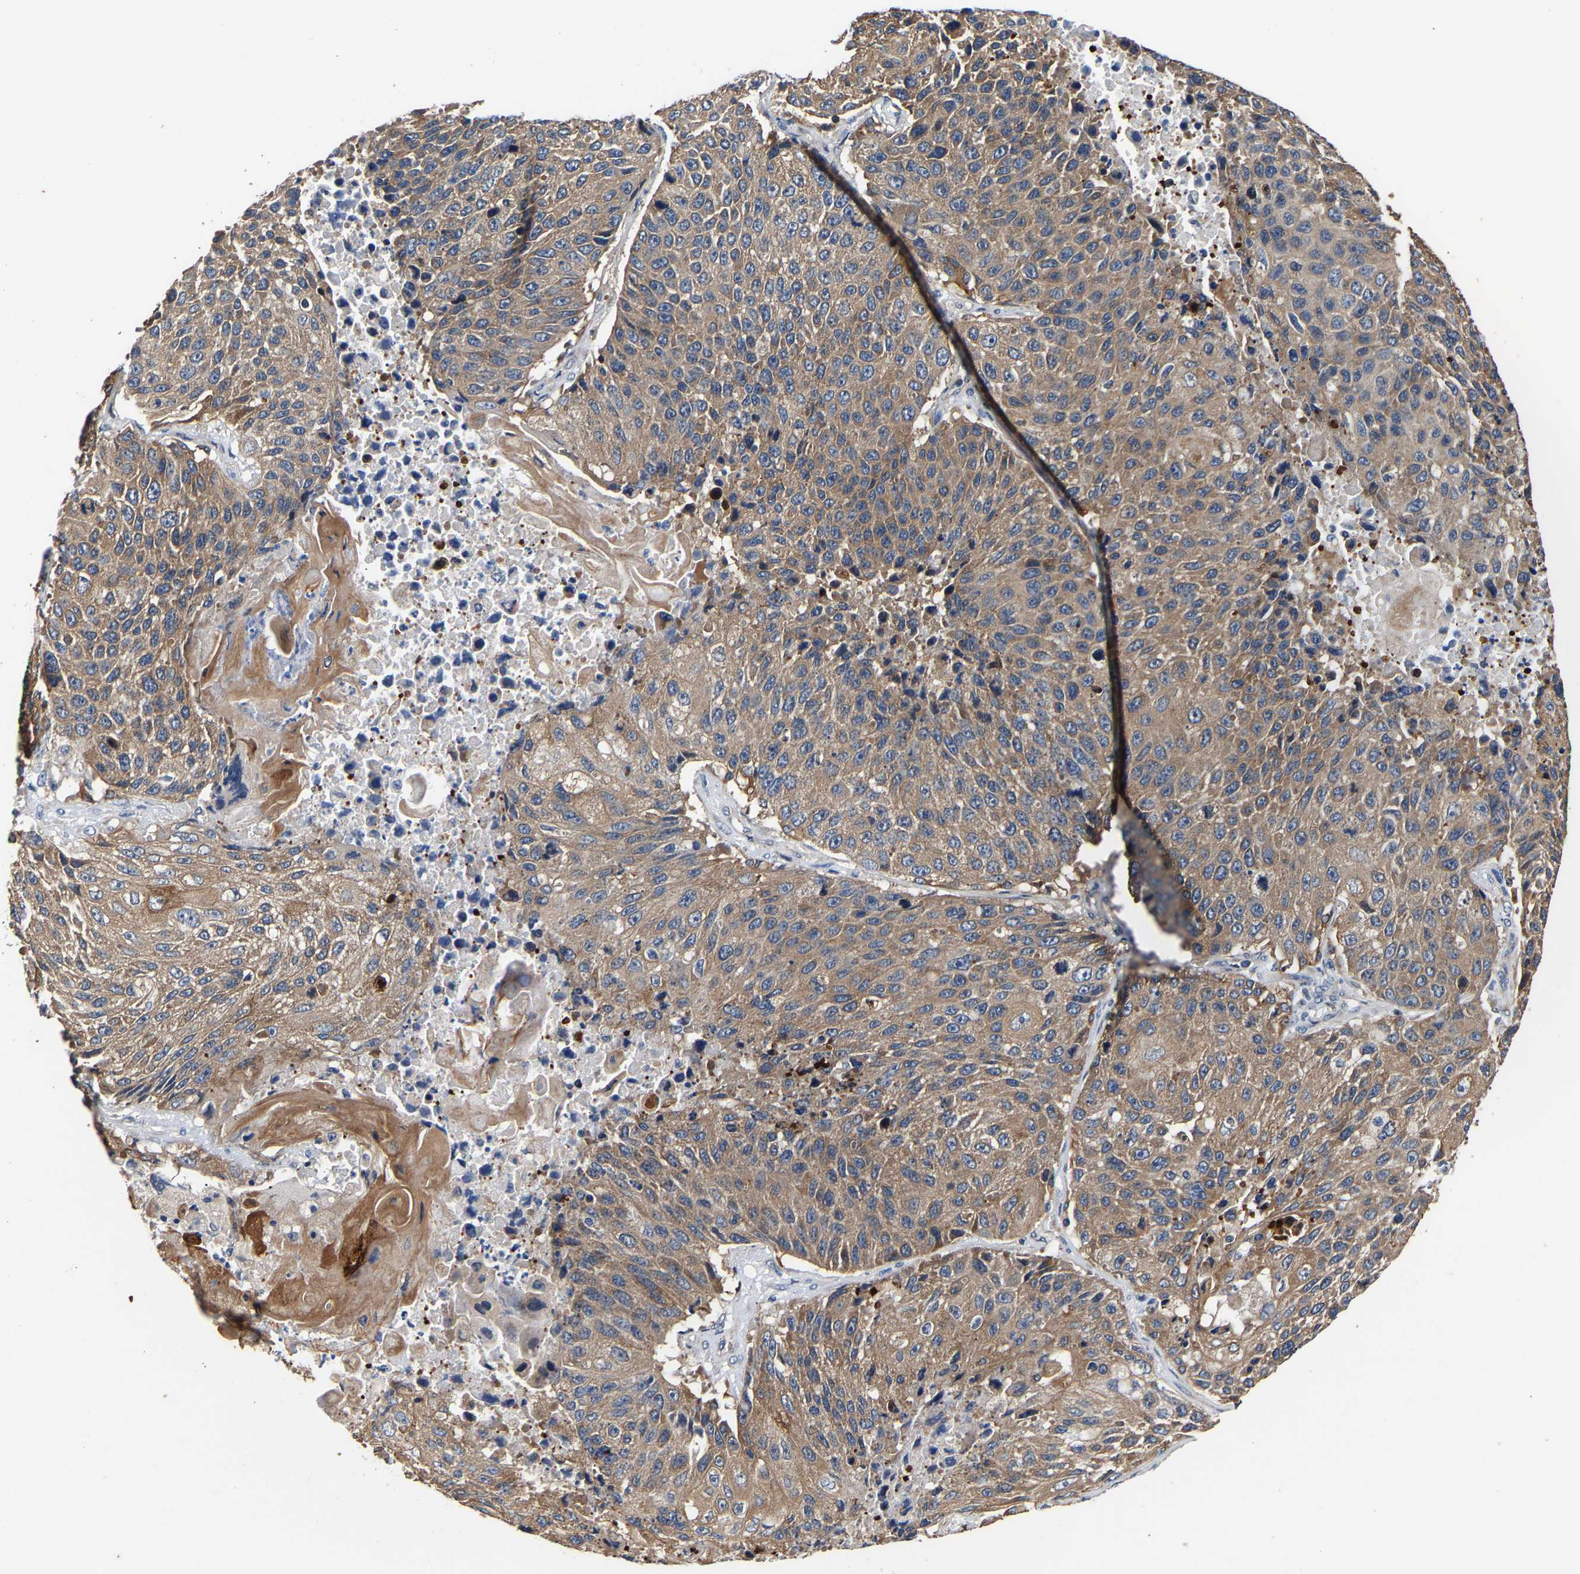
{"staining": {"intensity": "moderate", "quantity": ">75%", "location": "cytoplasmic/membranous"}, "tissue": "lung cancer", "cell_type": "Tumor cells", "image_type": "cancer", "snomed": [{"axis": "morphology", "description": "Squamous cell carcinoma, NOS"}, {"axis": "topography", "description": "Lung"}], "caption": "Moderate cytoplasmic/membranous protein expression is present in approximately >75% of tumor cells in lung cancer.", "gene": "LRBA", "patient": {"sex": "male", "age": 61}}